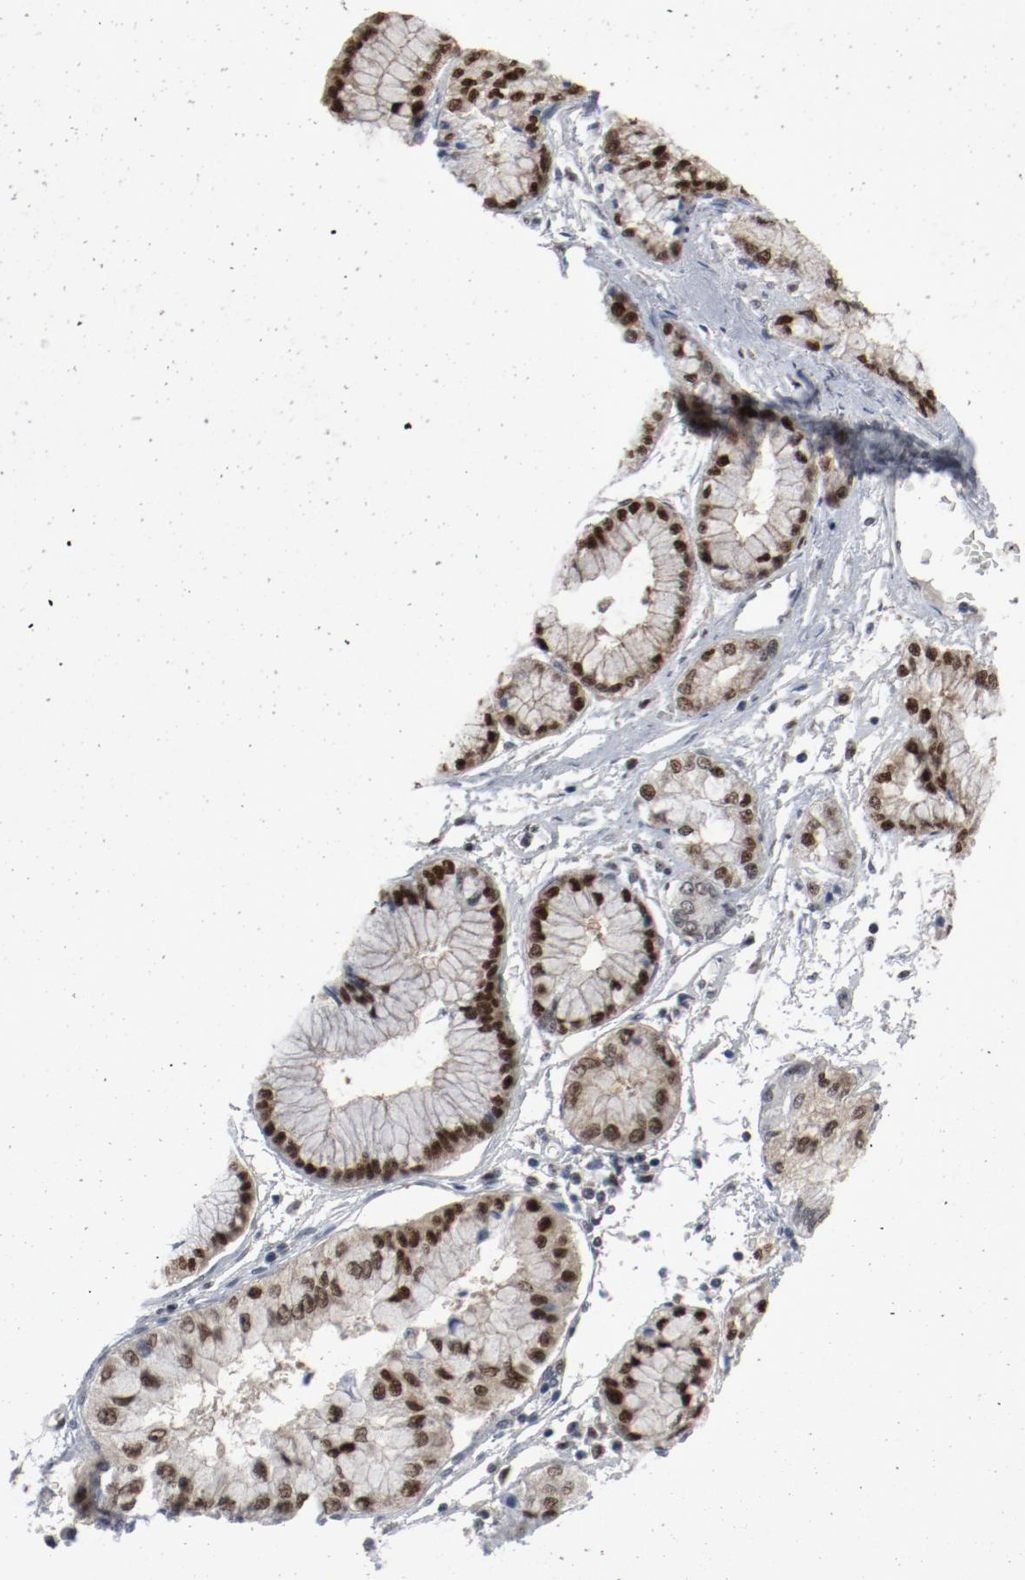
{"staining": {"intensity": "strong", "quantity": ">75%", "location": "nuclear"}, "tissue": "liver cancer", "cell_type": "Tumor cells", "image_type": "cancer", "snomed": [{"axis": "morphology", "description": "Cholangiocarcinoma"}, {"axis": "topography", "description": "Liver"}], "caption": "Strong nuclear protein expression is seen in about >75% of tumor cells in liver cancer.", "gene": "JMJD6", "patient": {"sex": "female", "age": 79}}